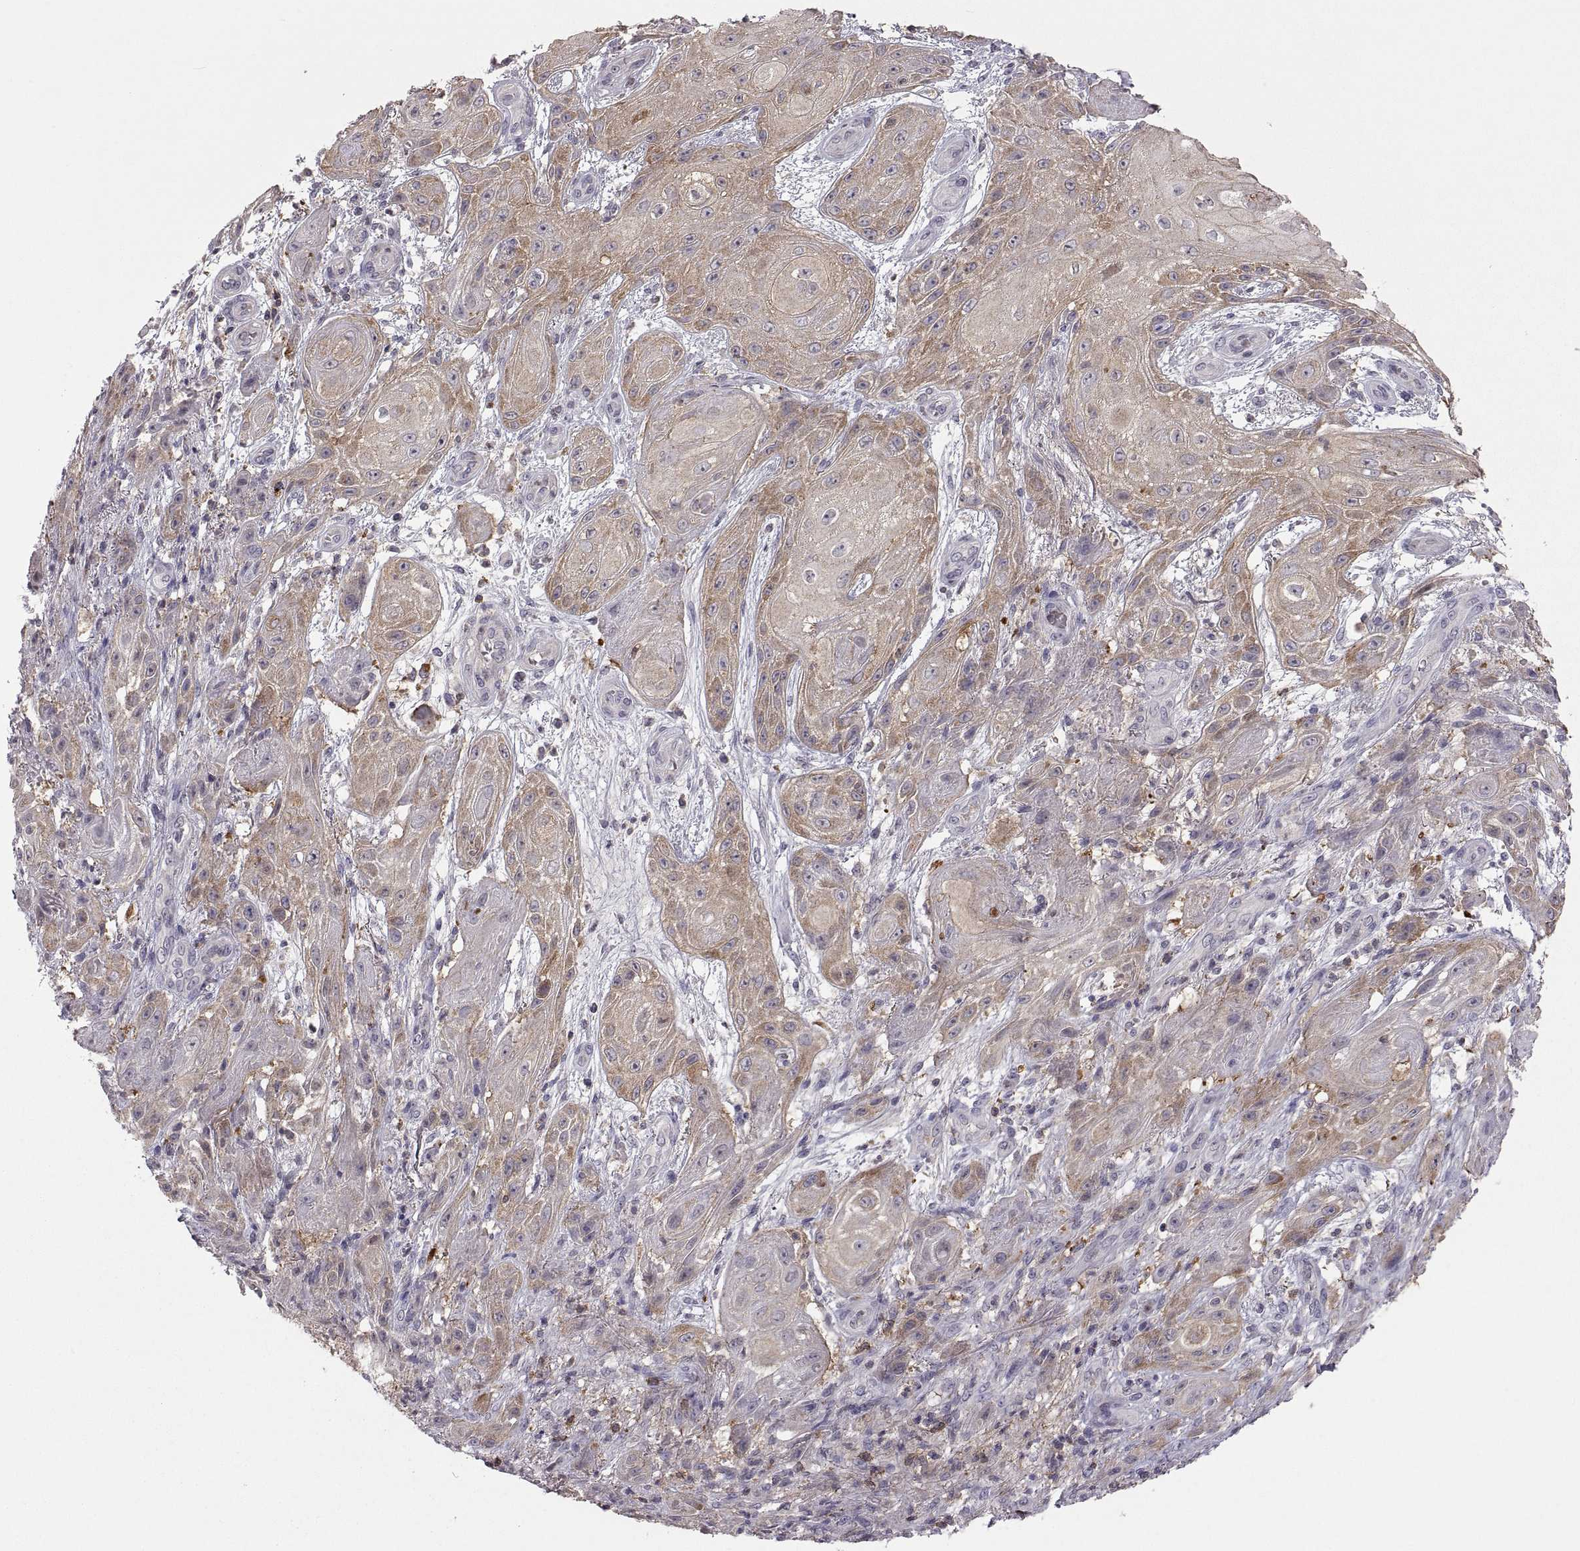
{"staining": {"intensity": "moderate", "quantity": "<25%", "location": "cytoplasmic/membranous"}, "tissue": "skin cancer", "cell_type": "Tumor cells", "image_type": "cancer", "snomed": [{"axis": "morphology", "description": "Squamous cell carcinoma, NOS"}, {"axis": "topography", "description": "Skin"}], "caption": "Immunohistochemistry micrograph of neoplastic tissue: human skin cancer (squamous cell carcinoma) stained using immunohistochemistry (IHC) displays low levels of moderate protein expression localized specifically in the cytoplasmic/membranous of tumor cells, appearing as a cytoplasmic/membranous brown color.", "gene": "EZR", "patient": {"sex": "male", "age": 62}}